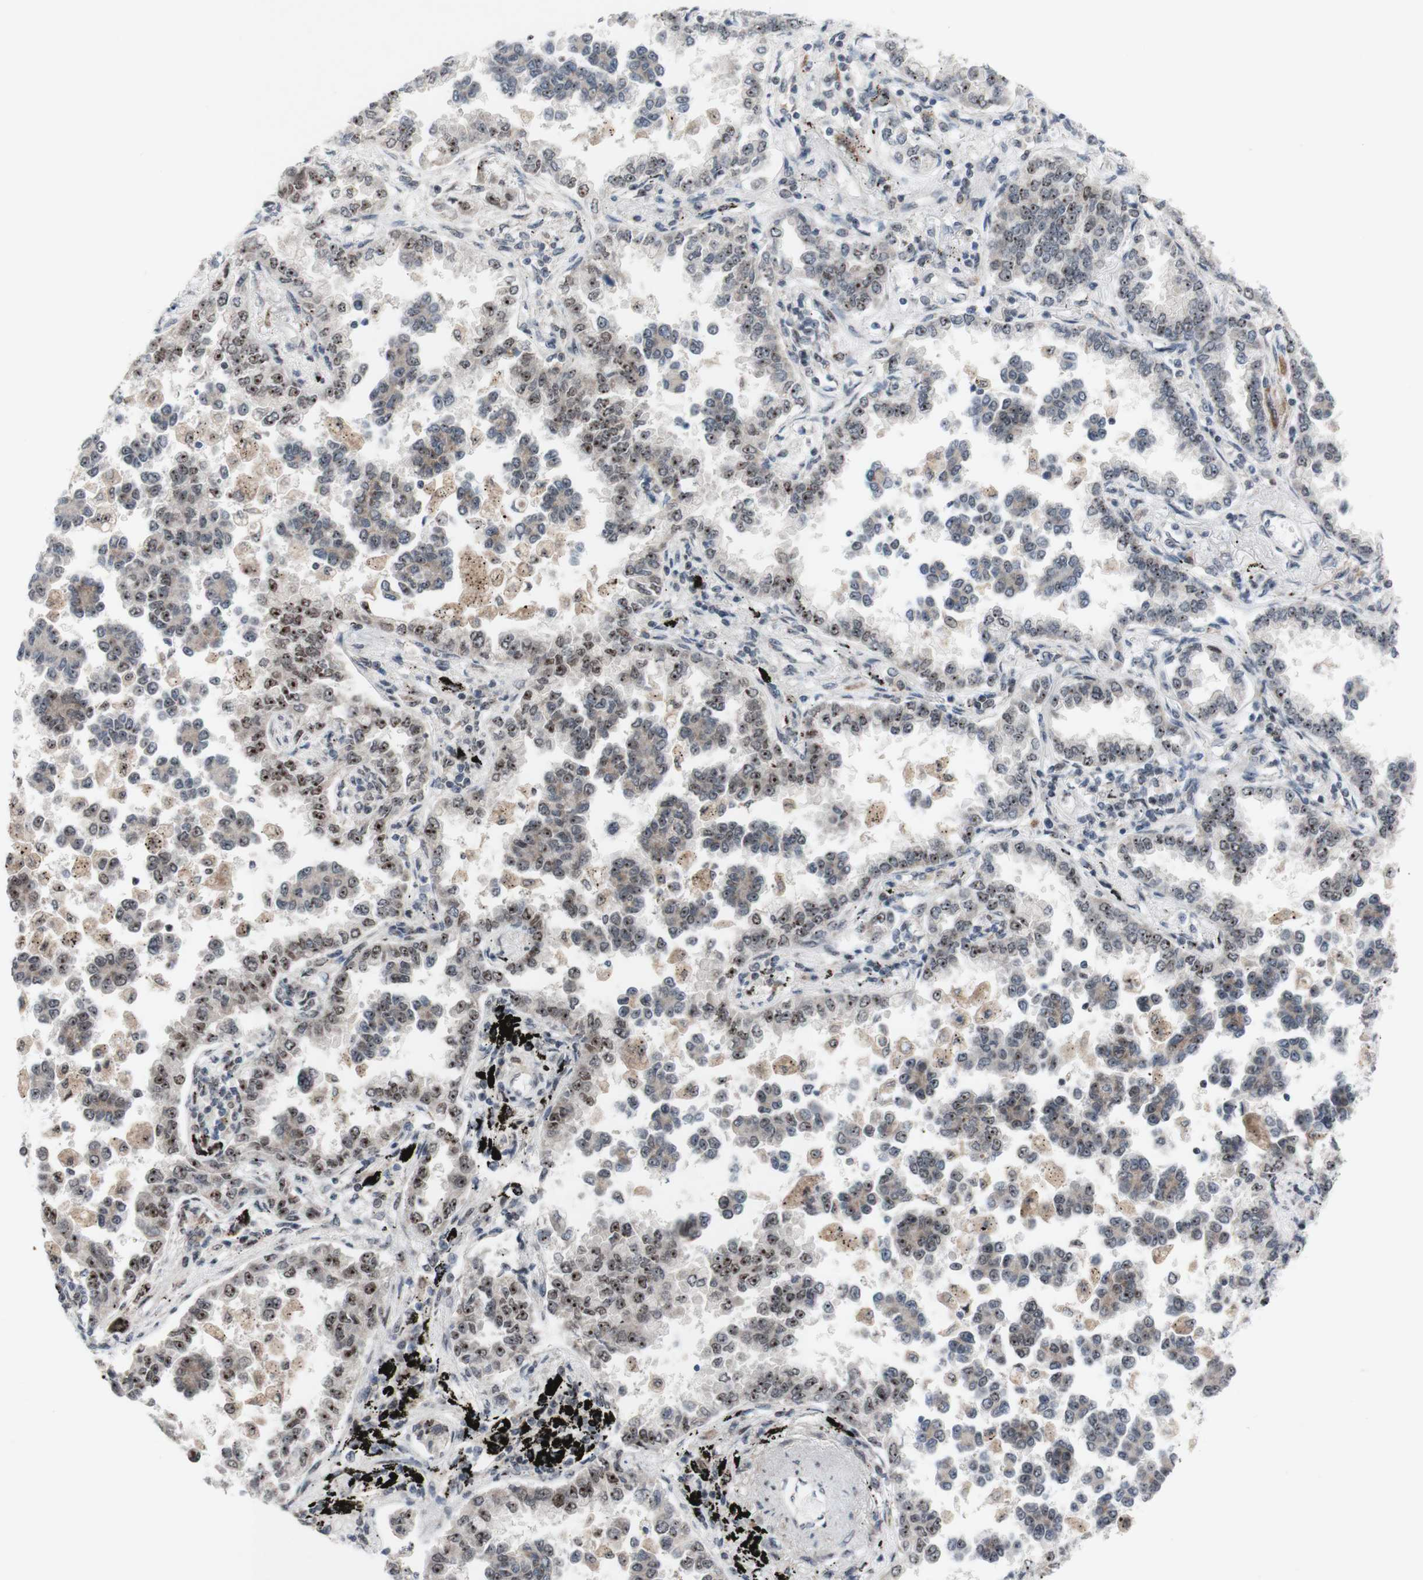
{"staining": {"intensity": "weak", "quantity": ">75%", "location": "nuclear"}, "tissue": "lung cancer", "cell_type": "Tumor cells", "image_type": "cancer", "snomed": [{"axis": "morphology", "description": "Normal tissue, NOS"}, {"axis": "morphology", "description": "Adenocarcinoma, NOS"}, {"axis": "topography", "description": "Lung"}], "caption": "Lung cancer was stained to show a protein in brown. There is low levels of weak nuclear expression in about >75% of tumor cells. Nuclei are stained in blue.", "gene": "POLR1A", "patient": {"sex": "male", "age": 59}}